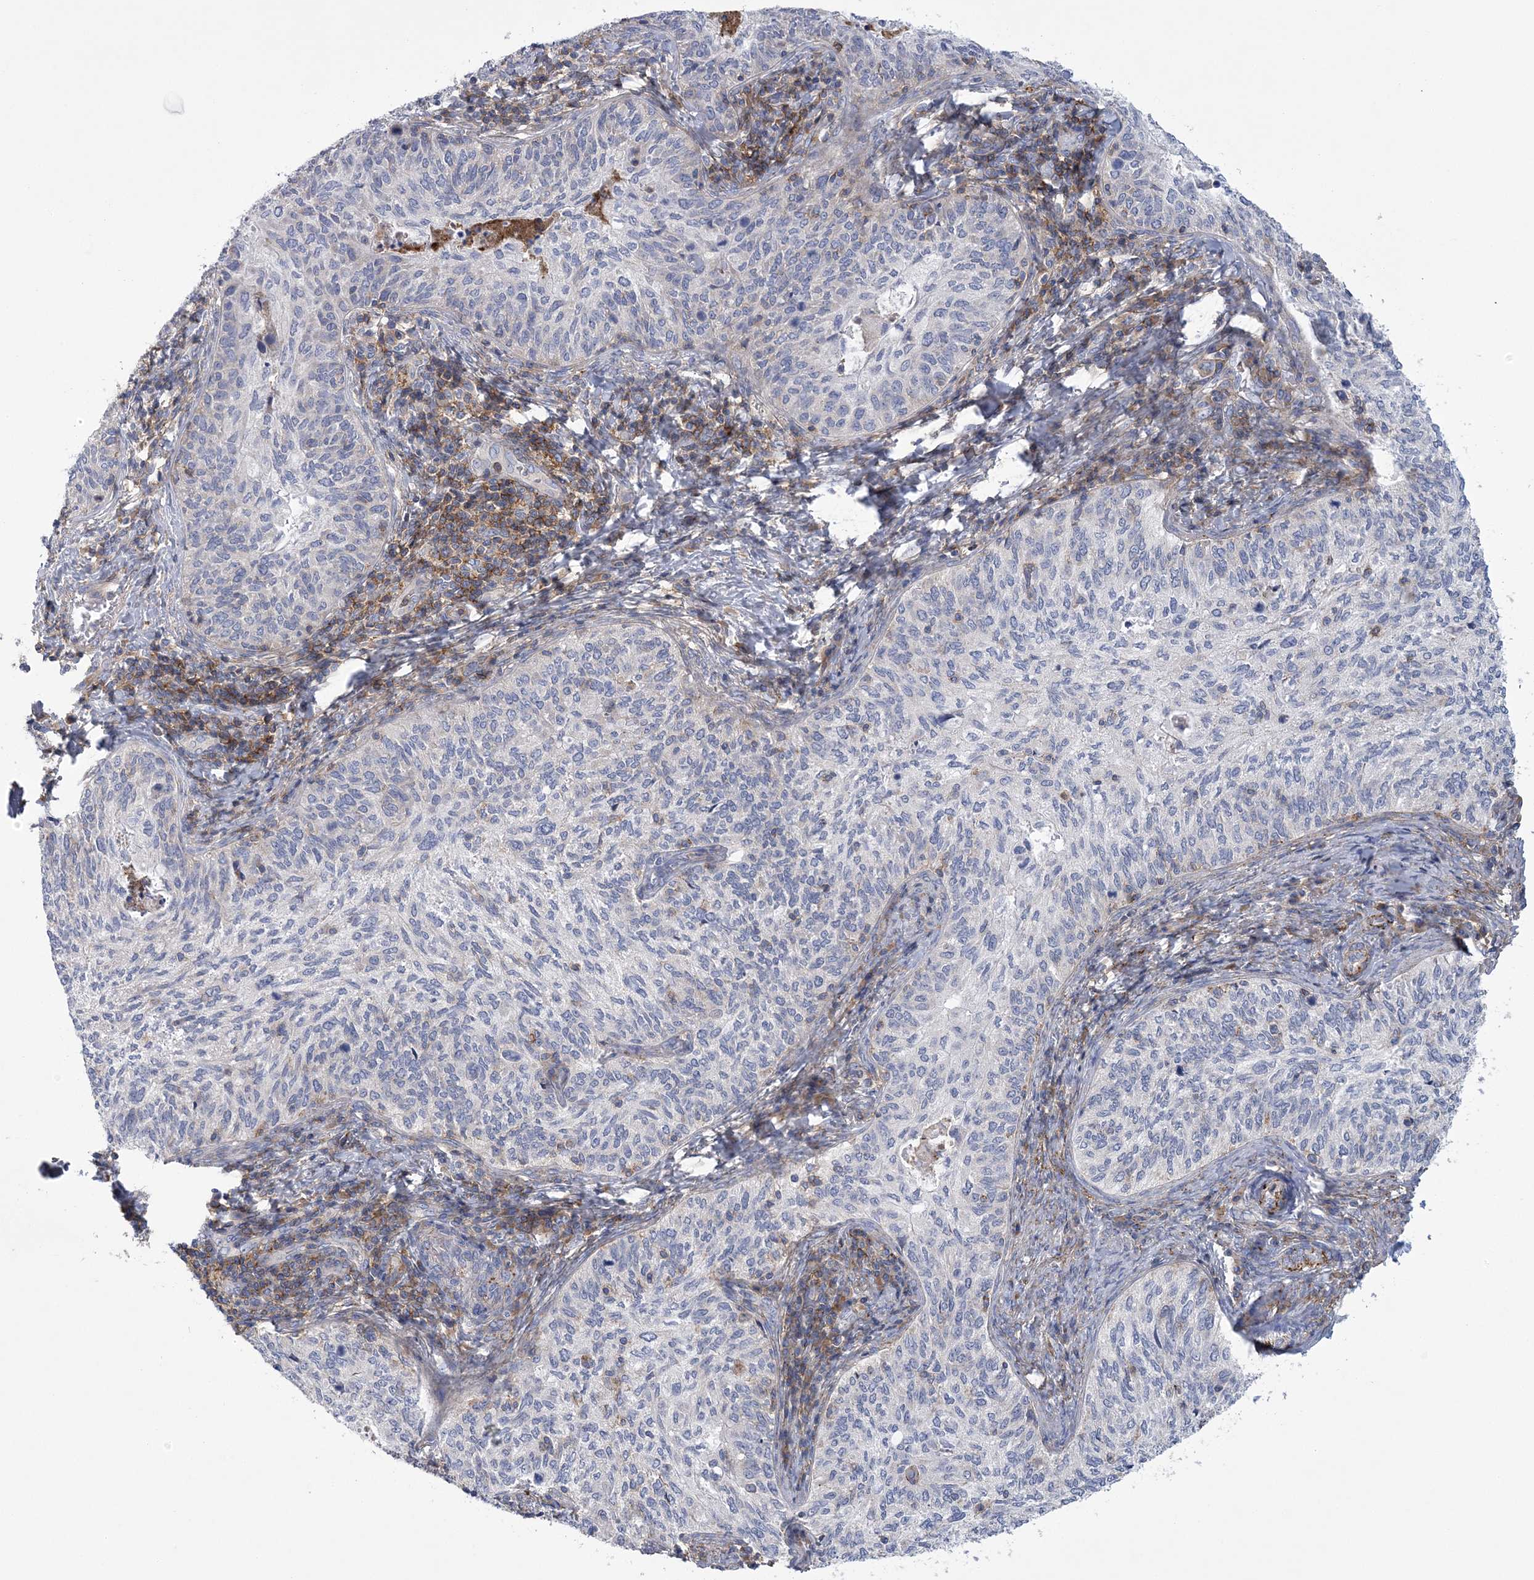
{"staining": {"intensity": "negative", "quantity": "none", "location": "none"}, "tissue": "cervical cancer", "cell_type": "Tumor cells", "image_type": "cancer", "snomed": [{"axis": "morphology", "description": "Squamous cell carcinoma, NOS"}, {"axis": "topography", "description": "Cervix"}], "caption": "There is no significant expression in tumor cells of squamous cell carcinoma (cervical). (DAB immunohistochemistry visualized using brightfield microscopy, high magnification).", "gene": "ARSJ", "patient": {"sex": "female", "age": 30}}